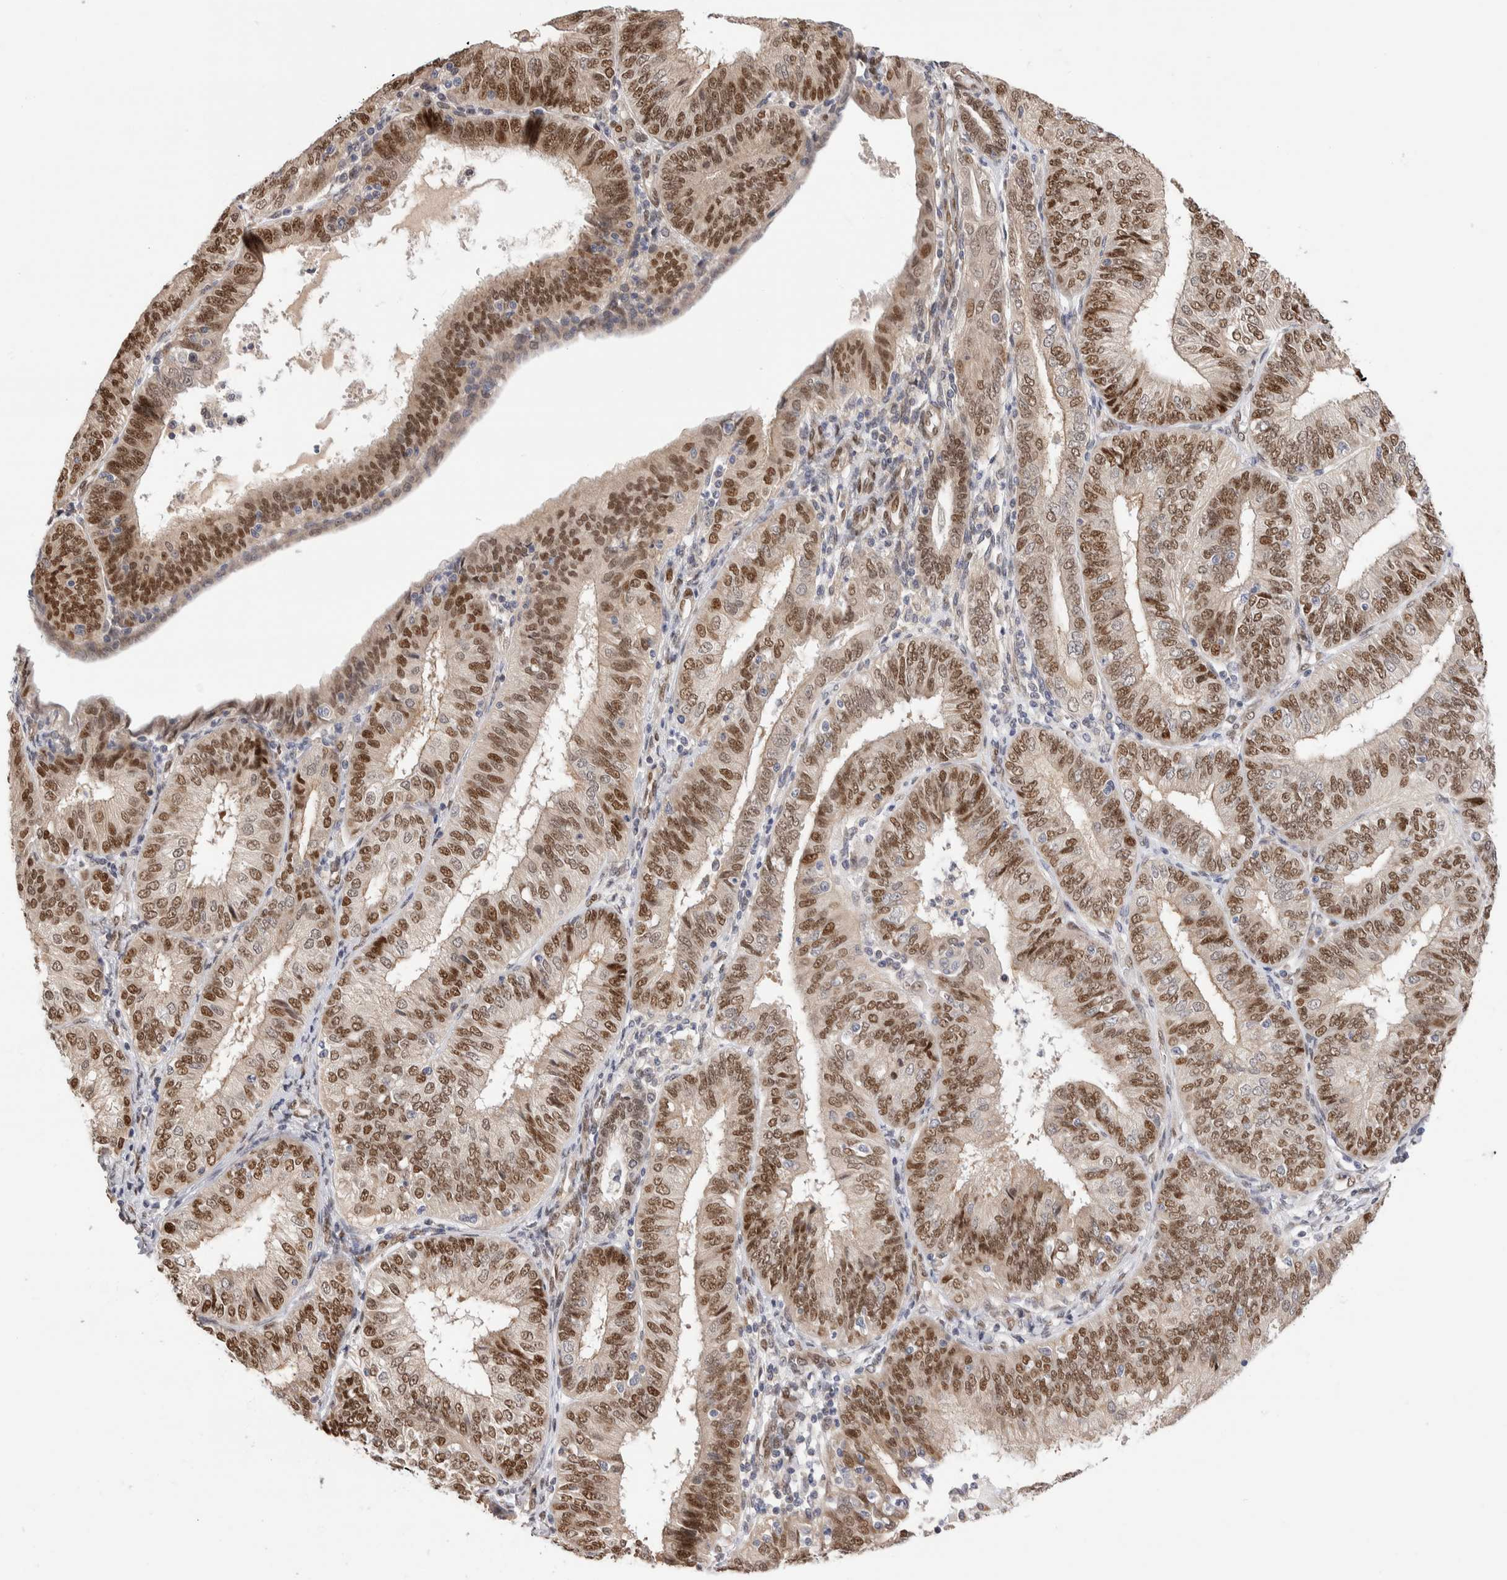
{"staining": {"intensity": "moderate", "quantity": ">75%", "location": "nuclear"}, "tissue": "endometrial cancer", "cell_type": "Tumor cells", "image_type": "cancer", "snomed": [{"axis": "morphology", "description": "Adenocarcinoma, NOS"}, {"axis": "topography", "description": "Endometrium"}], "caption": "Immunohistochemistry (IHC) photomicrograph of neoplastic tissue: human endometrial cancer stained using immunohistochemistry (IHC) exhibits medium levels of moderate protein expression localized specifically in the nuclear of tumor cells, appearing as a nuclear brown color.", "gene": "NSMAF", "patient": {"sex": "female", "age": 58}}